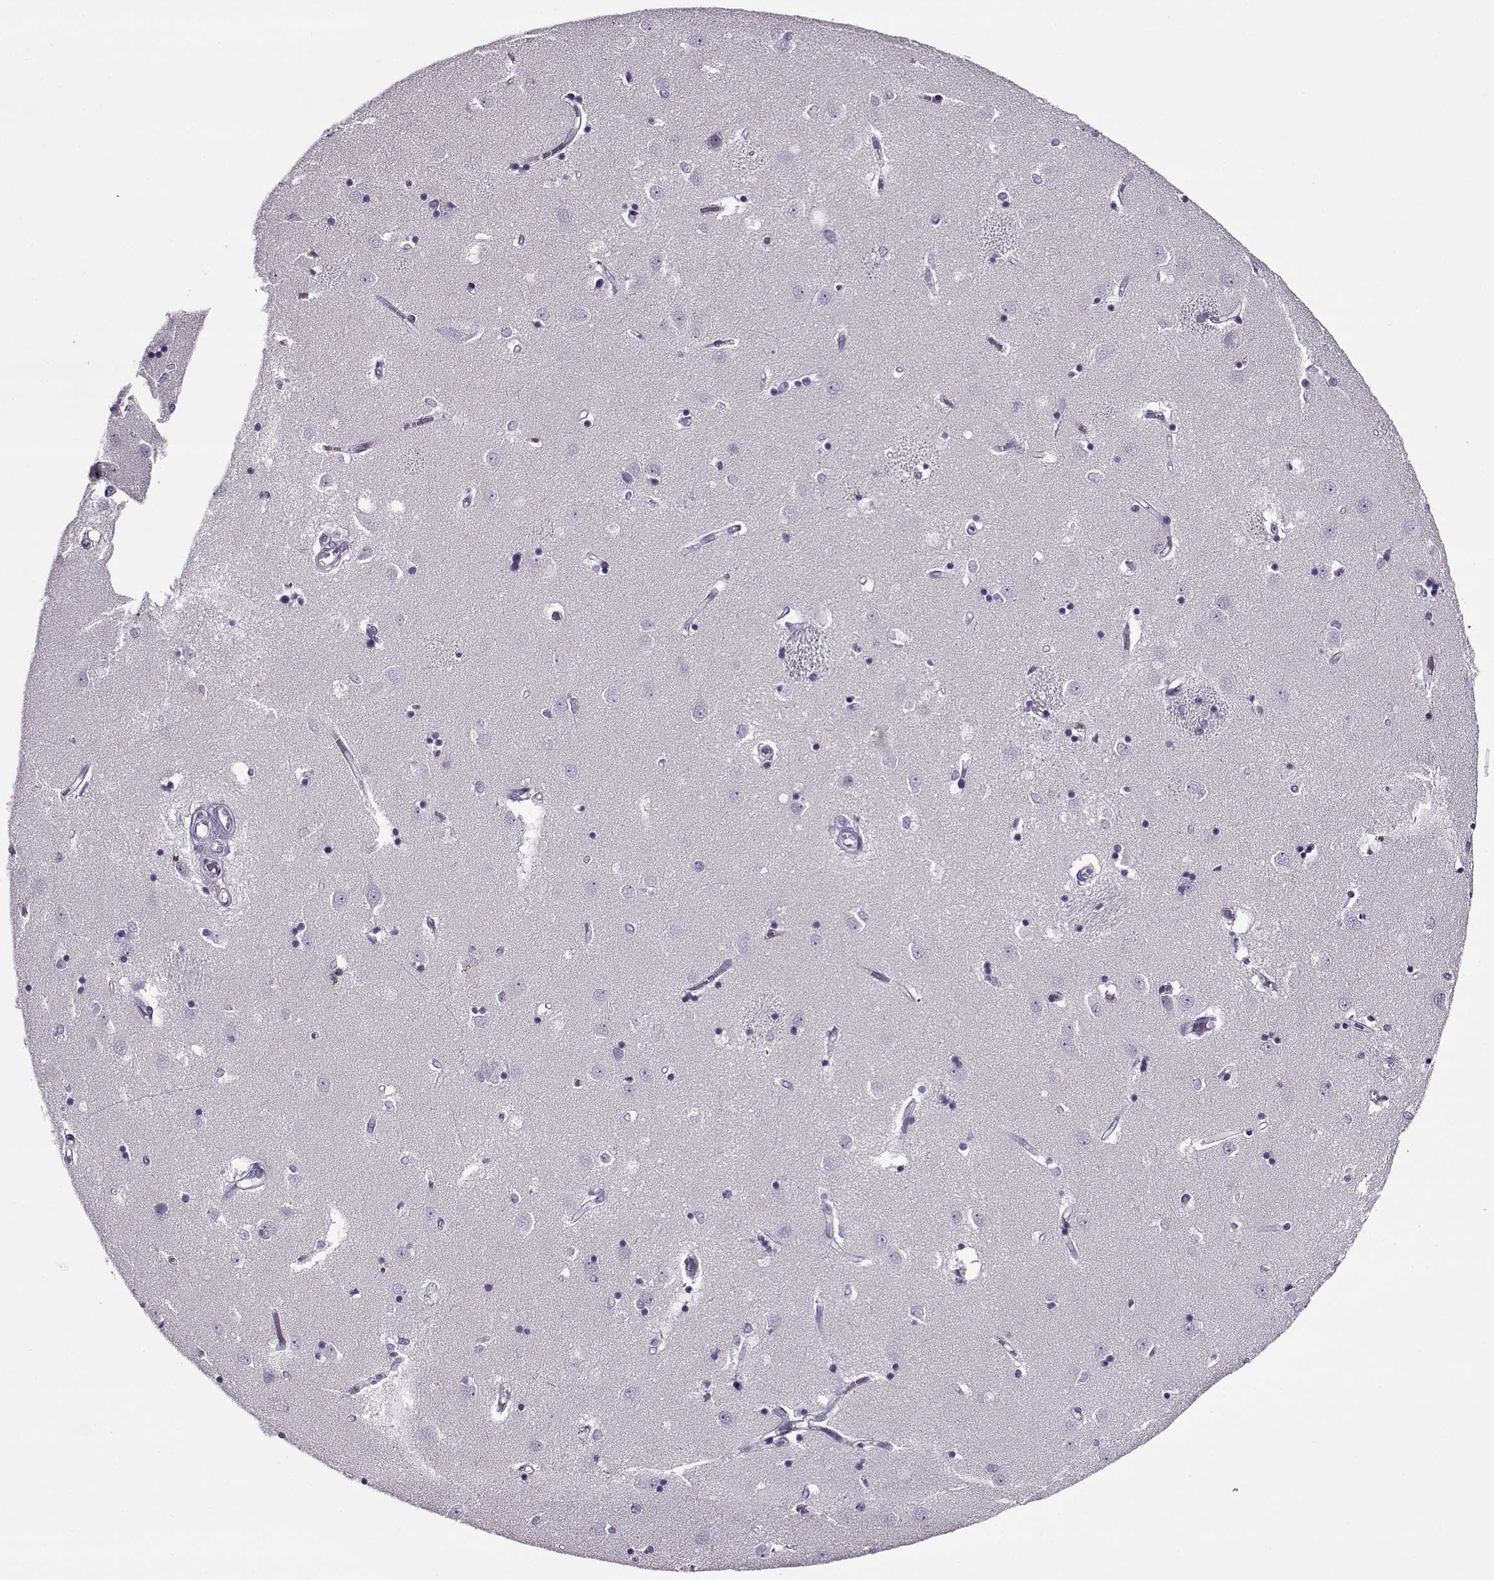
{"staining": {"intensity": "negative", "quantity": "none", "location": "none"}, "tissue": "caudate", "cell_type": "Glial cells", "image_type": "normal", "snomed": [{"axis": "morphology", "description": "Normal tissue, NOS"}, {"axis": "topography", "description": "Lateral ventricle wall"}], "caption": "Immunohistochemical staining of benign caudate reveals no significant positivity in glial cells.", "gene": "GAGE10", "patient": {"sex": "male", "age": 54}}